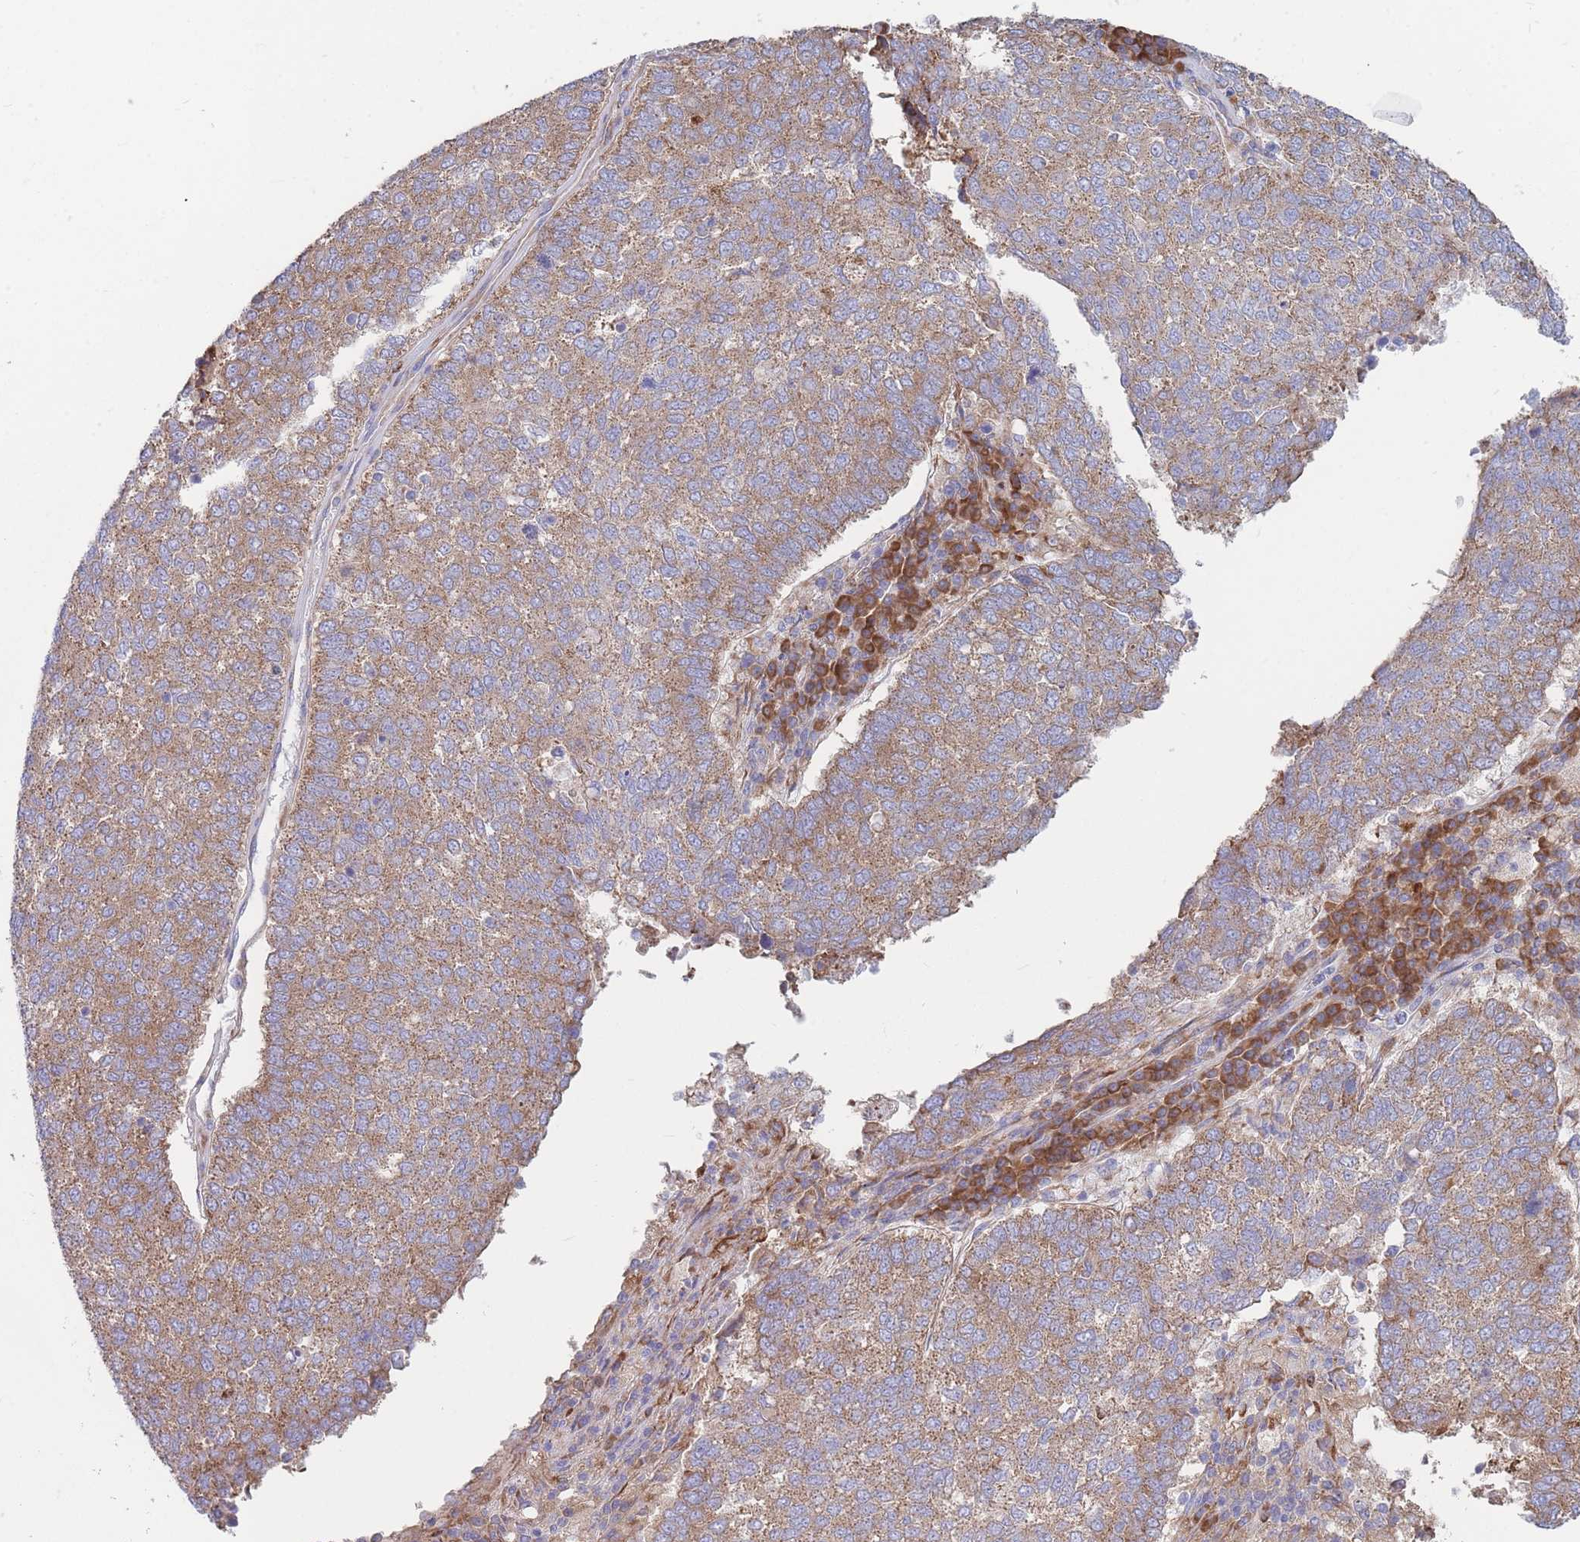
{"staining": {"intensity": "moderate", "quantity": ">75%", "location": "cytoplasmic/membranous"}, "tissue": "lung cancer", "cell_type": "Tumor cells", "image_type": "cancer", "snomed": [{"axis": "morphology", "description": "Squamous cell carcinoma, NOS"}, {"axis": "topography", "description": "Lung"}], "caption": "DAB (3,3'-diaminobenzidine) immunohistochemical staining of lung cancer displays moderate cytoplasmic/membranous protein expression in about >75% of tumor cells.", "gene": "RPL8", "patient": {"sex": "male", "age": 73}}